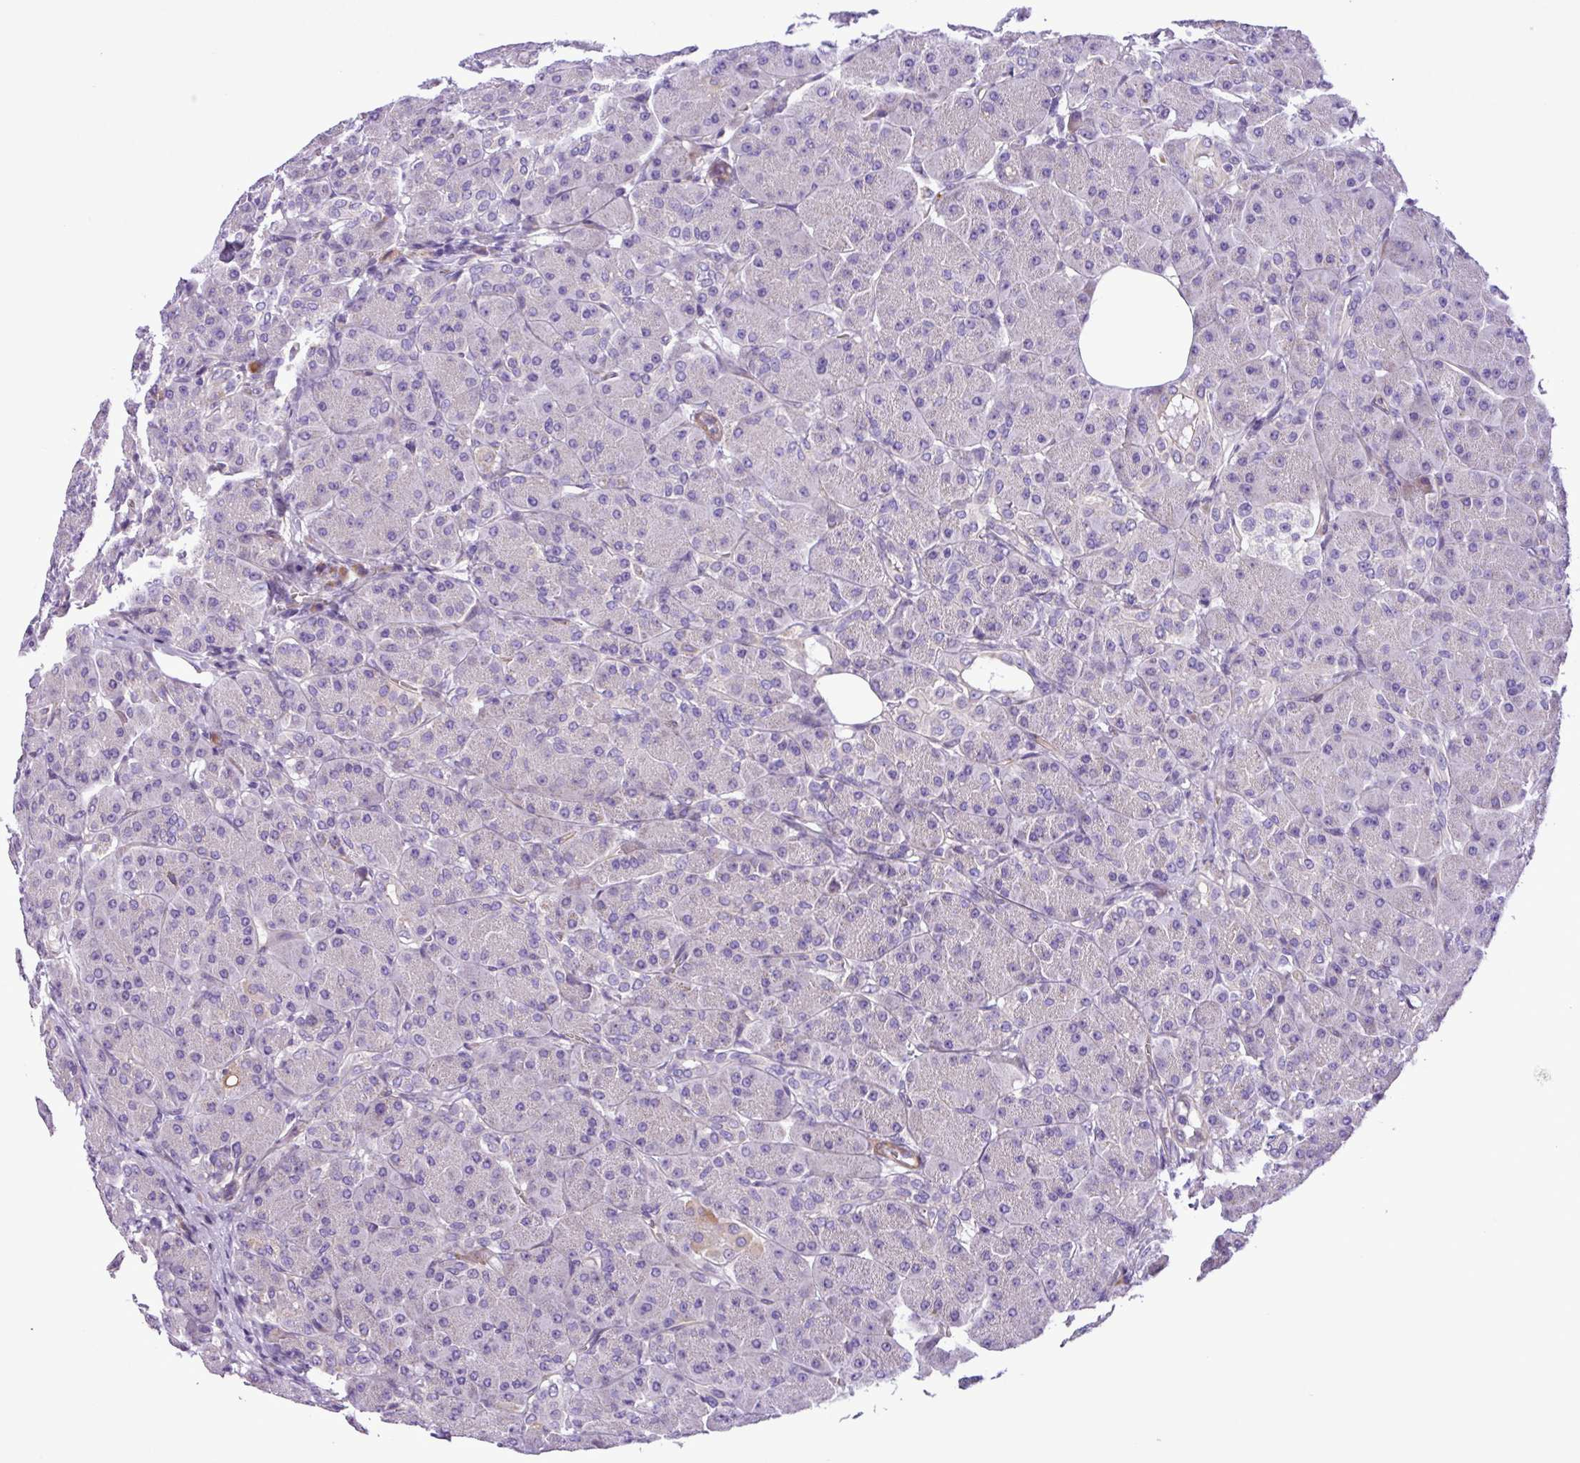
{"staining": {"intensity": "moderate", "quantity": "<25%", "location": "cytoplasmic/membranous"}, "tissue": "pancreas", "cell_type": "Exocrine glandular cells", "image_type": "normal", "snomed": [{"axis": "morphology", "description": "Normal tissue, NOS"}, {"axis": "topography", "description": "Pancreas"}], "caption": "The photomicrograph reveals staining of benign pancreas, revealing moderate cytoplasmic/membranous protein expression (brown color) within exocrine glandular cells.", "gene": "C11orf91", "patient": {"sex": "male", "age": 63}}